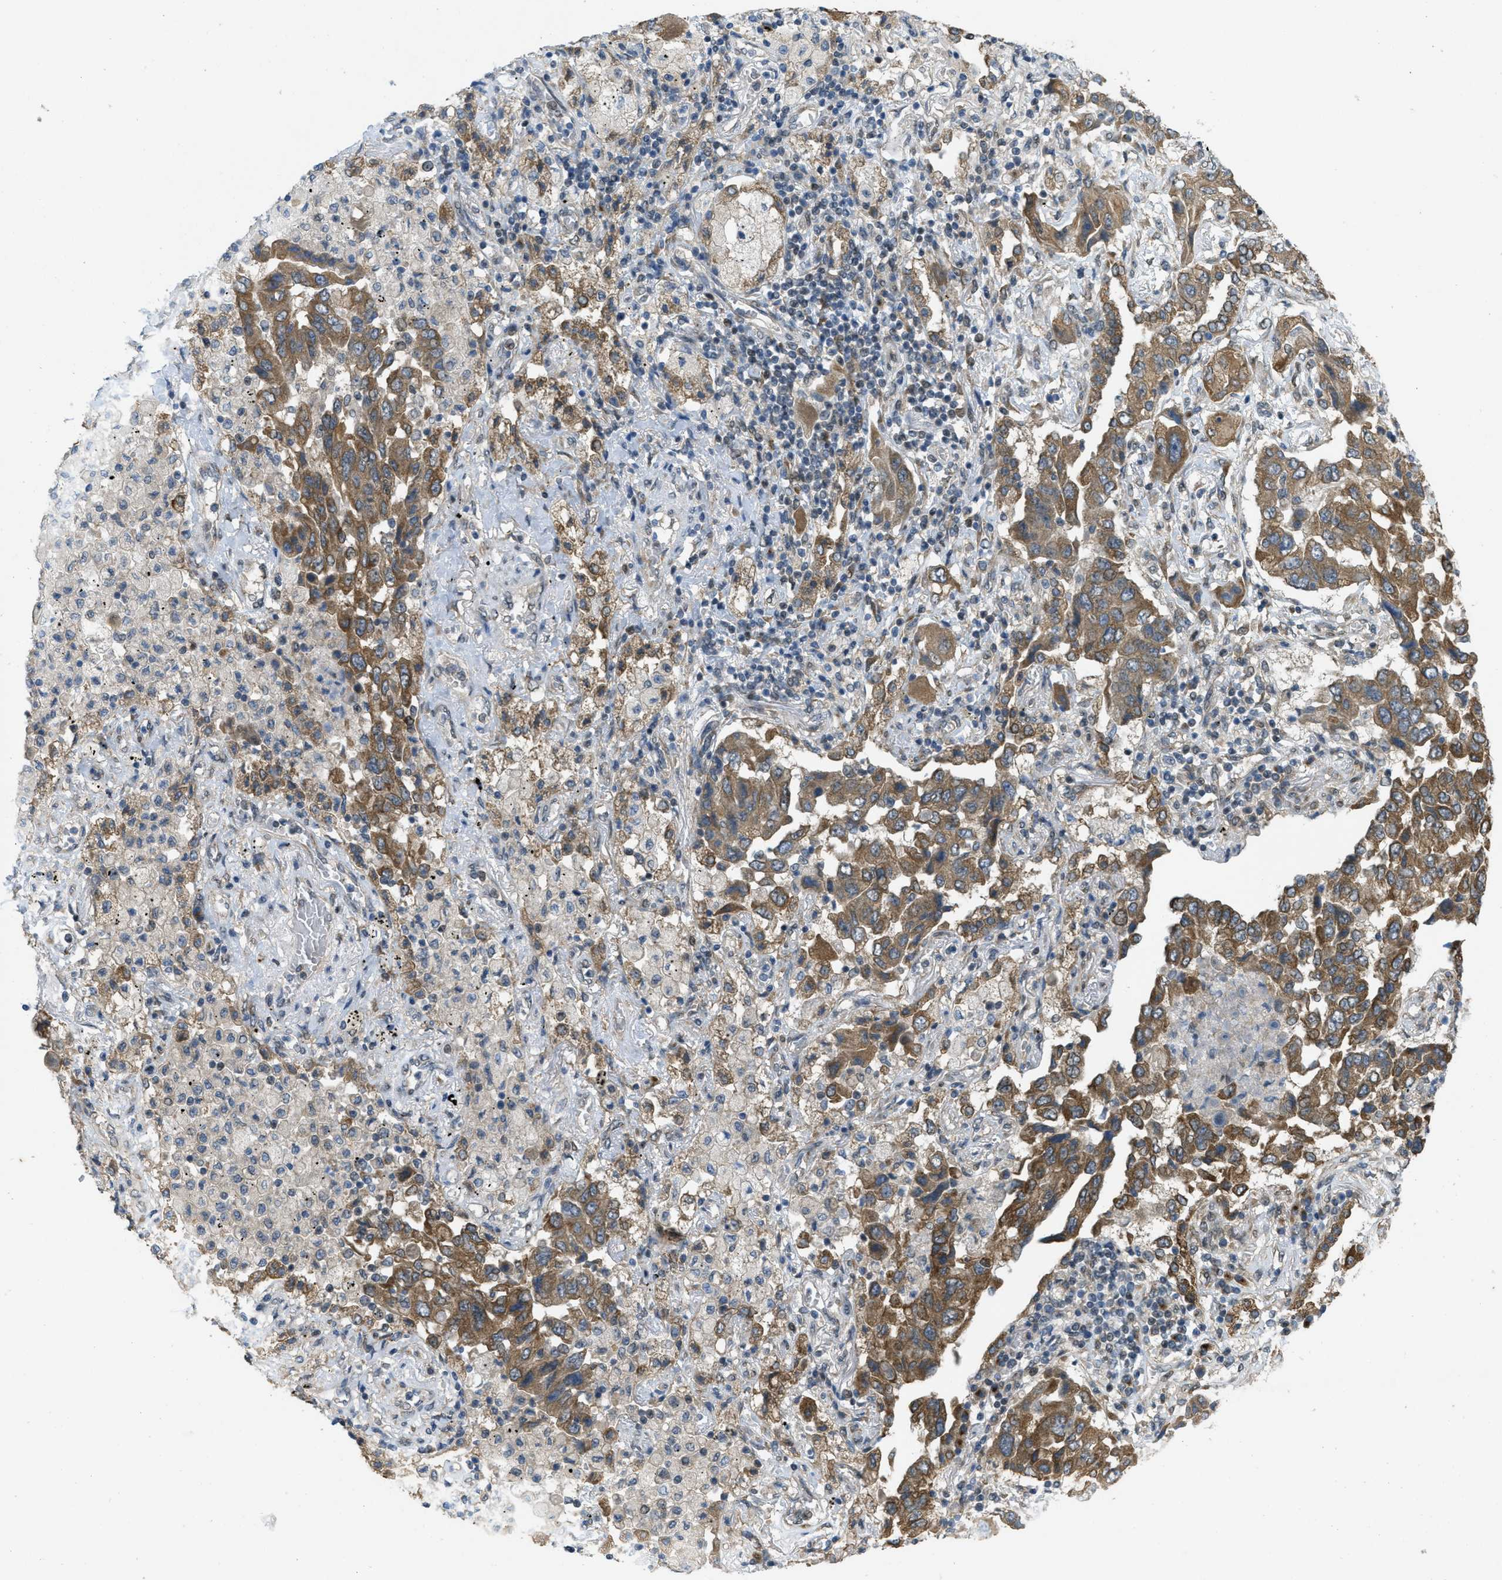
{"staining": {"intensity": "moderate", "quantity": ">75%", "location": "cytoplasmic/membranous"}, "tissue": "lung cancer", "cell_type": "Tumor cells", "image_type": "cancer", "snomed": [{"axis": "morphology", "description": "Adenocarcinoma, NOS"}, {"axis": "topography", "description": "Lung"}], "caption": "Immunohistochemistry (IHC) (DAB) staining of lung adenocarcinoma demonstrates moderate cytoplasmic/membranous protein positivity in approximately >75% of tumor cells.", "gene": "IFNLR1", "patient": {"sex": "female", "age": 65}}